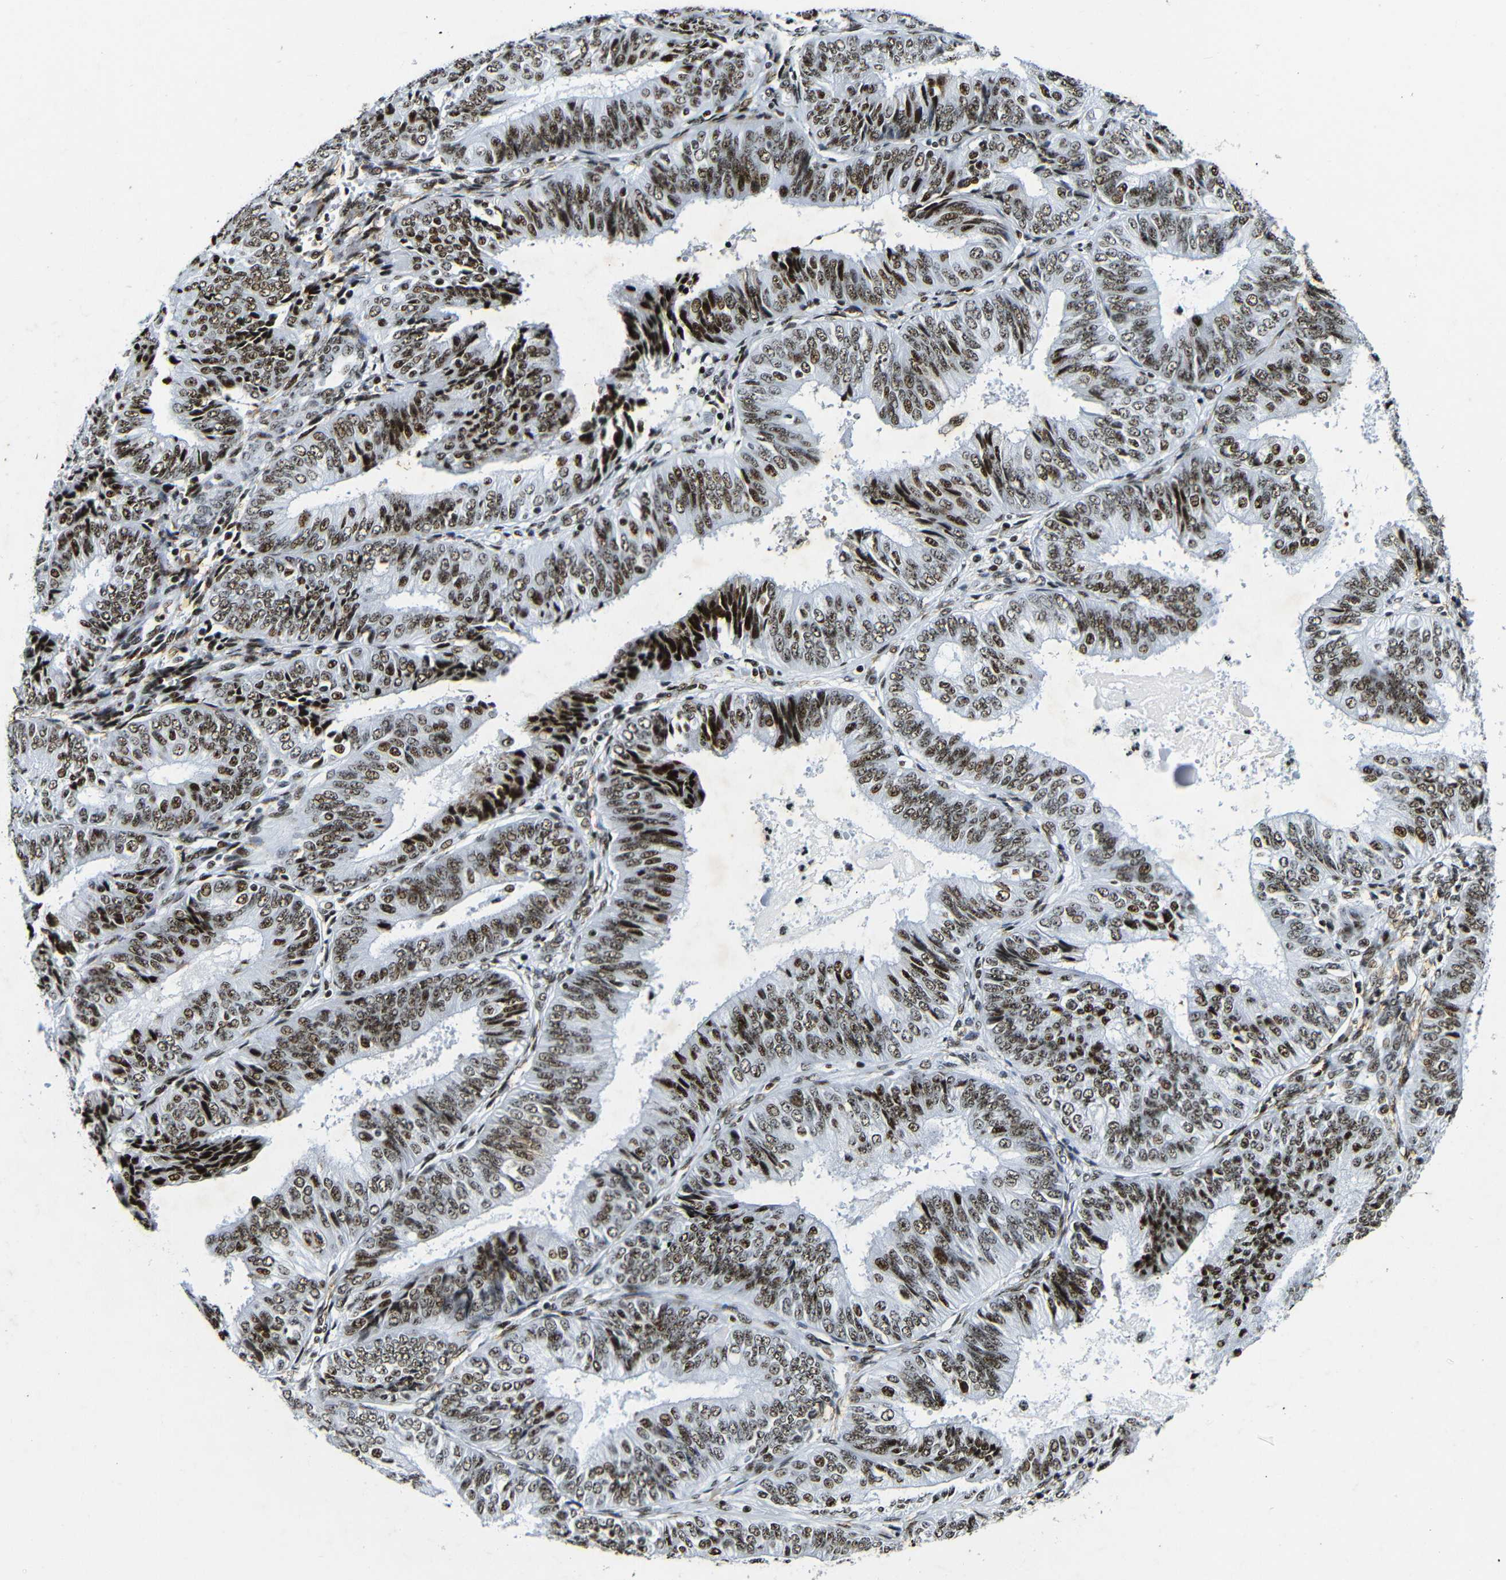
{"staining": {"intensity": "strong", "quantity": ">75%", "location": "nuclear"}, "tissue": "endometrial cancer", "cell_type": "Tumor cells", "image_type": "cancer", "snomed": [{"axis": "morphology", "description": "Adenocarcinoma, NOS"}, {"axis": "topography", "description": "Endometrium"}], "caption": "Protein expression analysis of endometrial adenocarcinoma shows strong nuclear staining in approximately >75% of tumor cells. Immunohistochemistry stains the protein in brown and the nuclei are stained blue.", "gene": "SRSF1", "patient": {"sex": "female", "age": 58}}